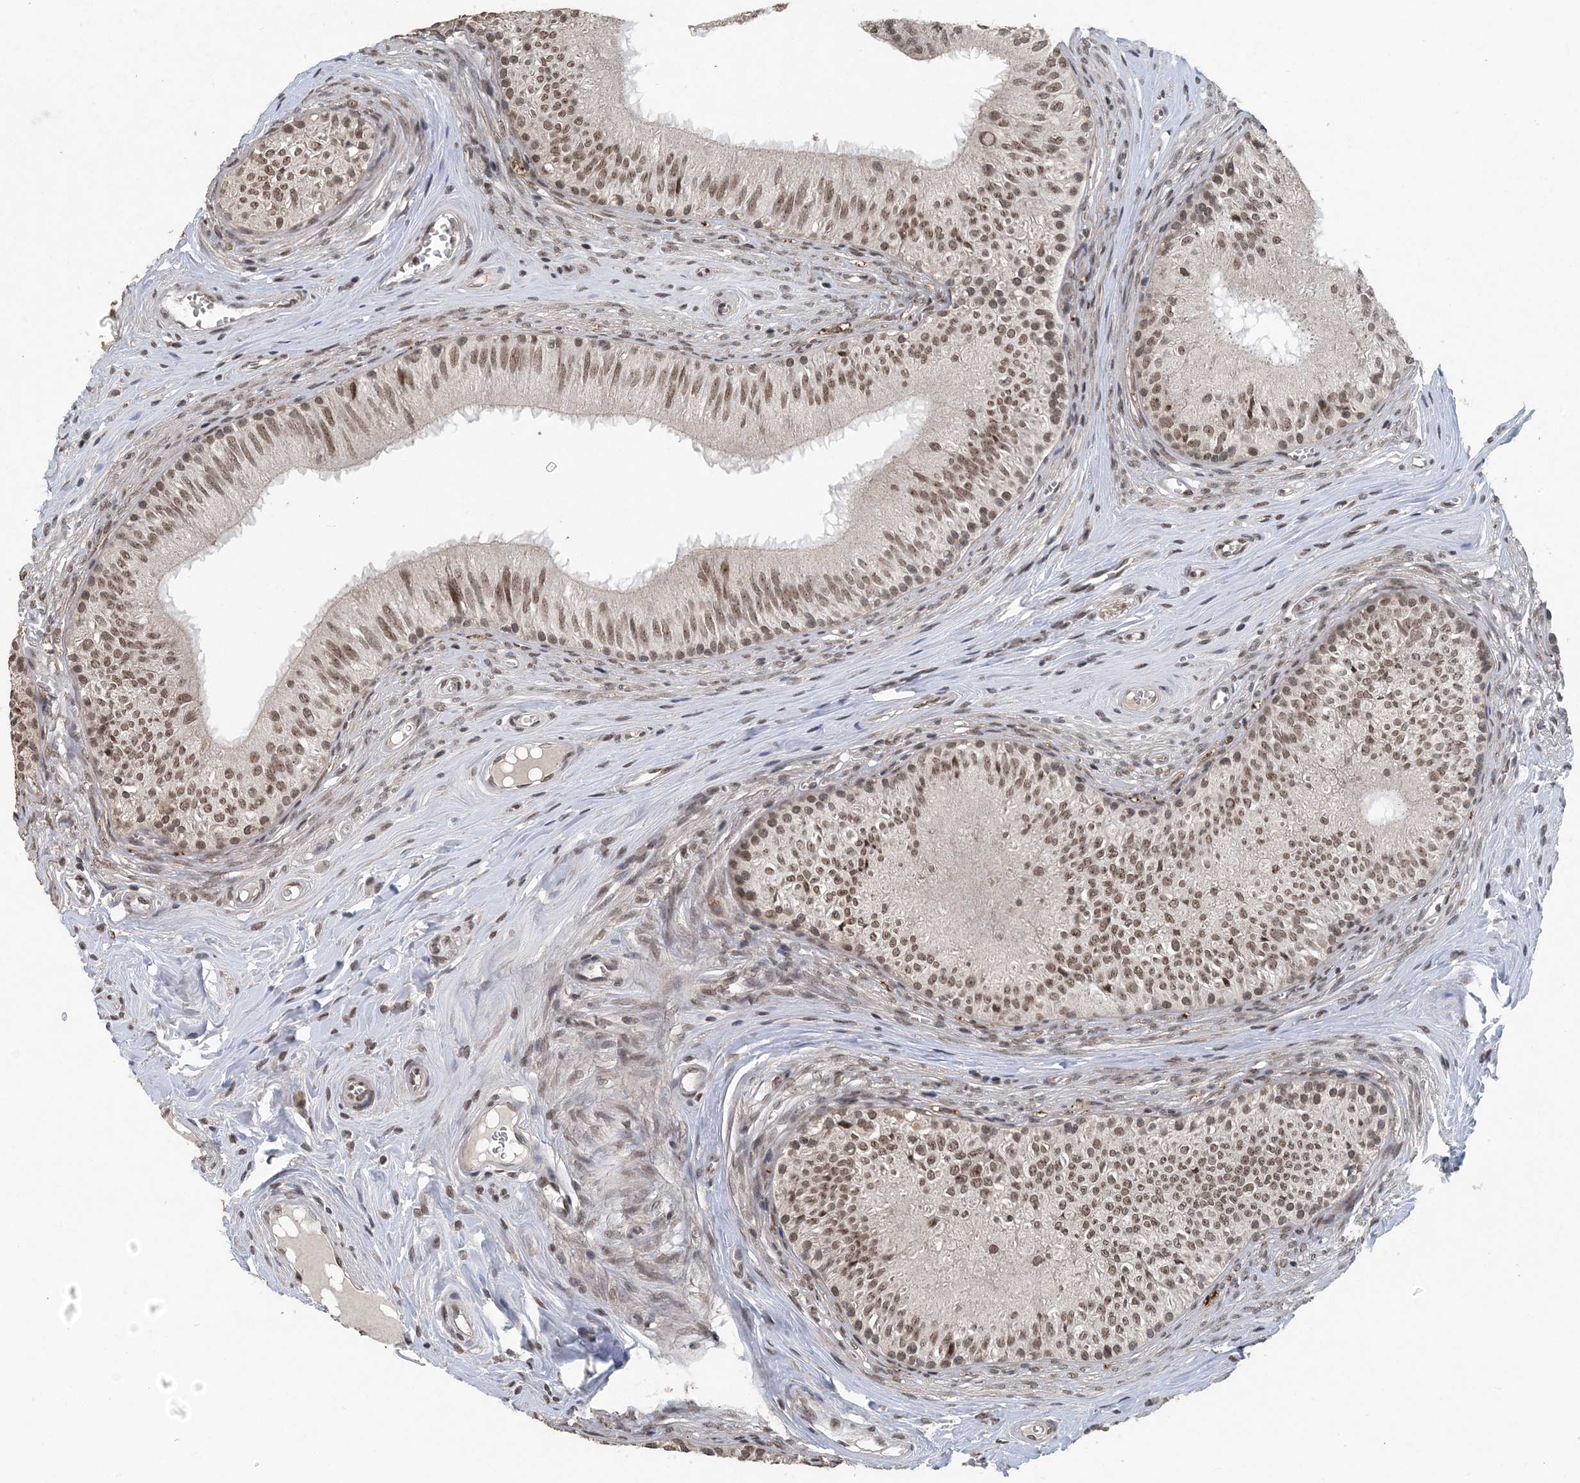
{"staining": {"intensity": "moderate", "quantity": ">75%", "location": "nuclear"}, "tissue": "epididymis", "cell_type": "Glandular cells", "image_type": "normal", "snomed": [{"axis": "morphology", "description": "Normal tissue, NOS"}, {"axis": "topography", "description": "Epididymis"}], "caption": "Approximately >75% of glandular cells in normal human epididymis reveal moderate nuclear protein positivity as visualized by brown immunohistochemical staining.", "gene": "MBD2", "patient": {"sex": "male", "age": 46}}